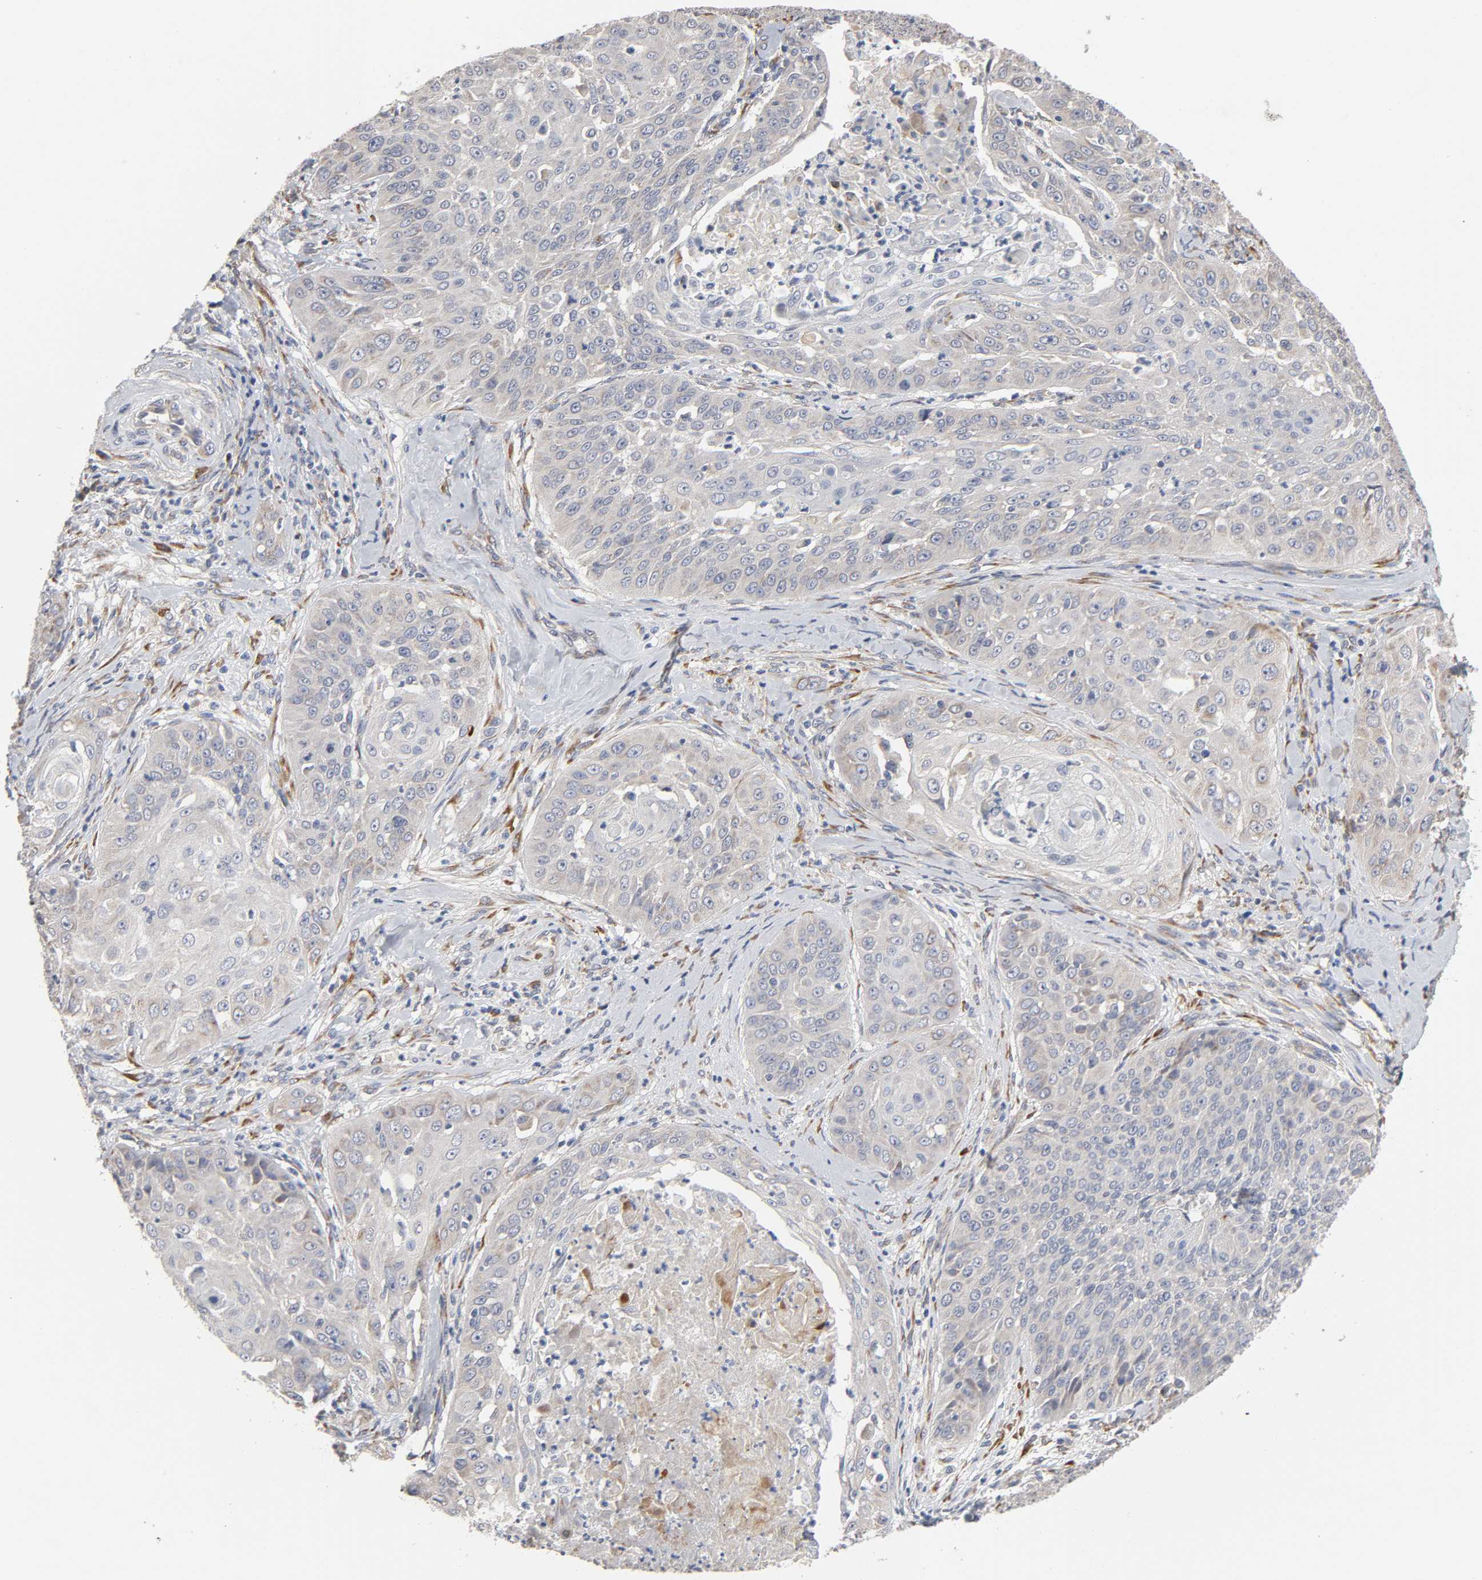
{"staining": {"intensity": "negative", "quantity": "none", "location": "none"}, "tissue": "cervical cancer", "cell_type": "Tumor cells", "image_type": "cancer", "snomed": [{"axis": "morphology", "description": "Squamous cell carcinoma, NOS"}, {"axis": "topography", "description": "Cervix"}], "caption": "Human cervical cancer stained for a protein using immunohistochemistry (IHC) shows no positivity in tumor cells.", "gene": "HDLBP", "patient": {"sex": "female", "age": 64}}